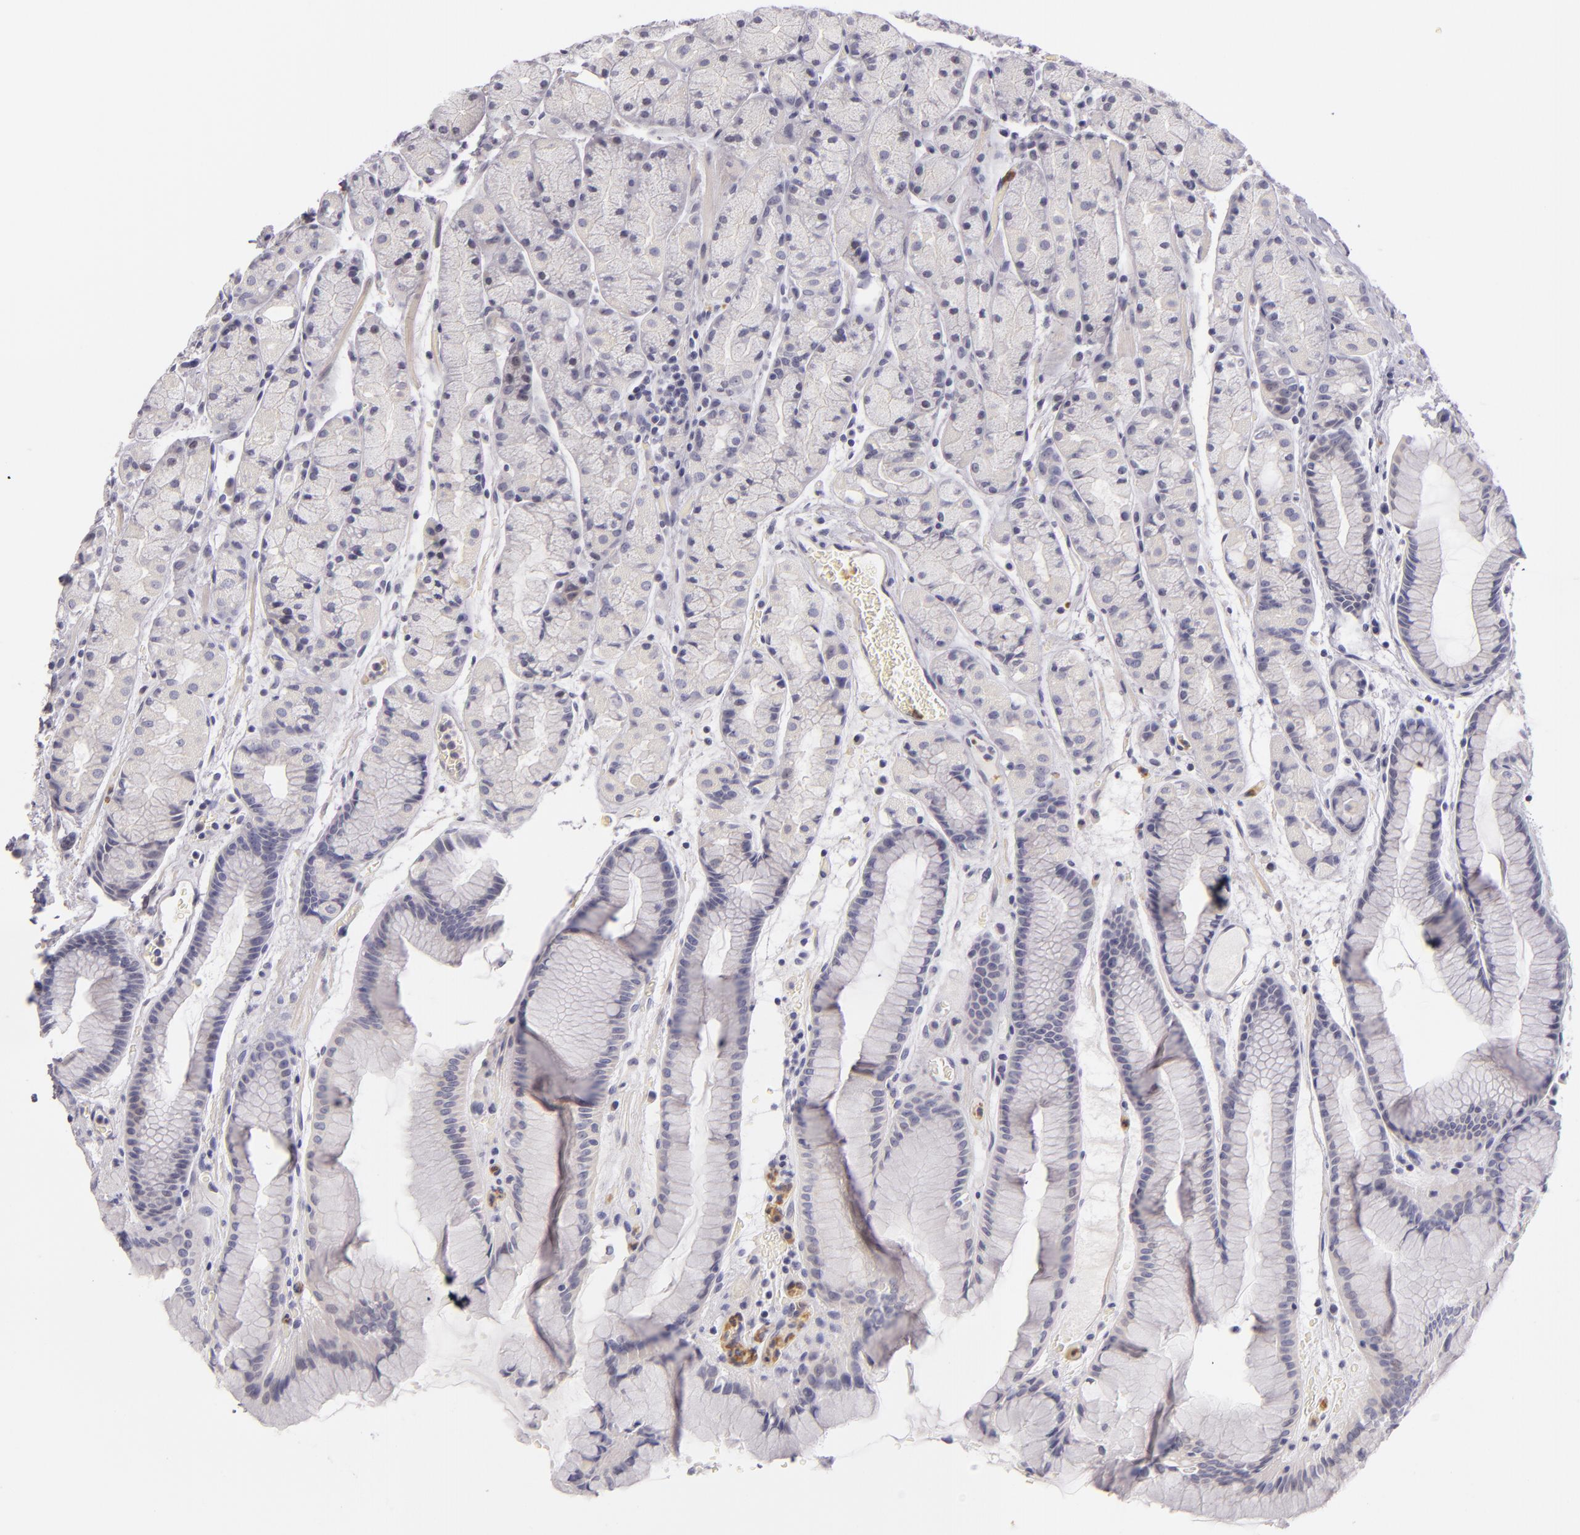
{"staining": {"intensity": "negative", "quantity": "none", "location": "none"}, "tissue": "stomach", "cell_type": "Glandular cells", "image_type": "normal", "snomed": [{"axis": "morphology", "description": "Normal tissue, NOS"}, {"axis": "topography", "description": "Stomach, upper"}], "caption": "IHC image of normal stomach: stomach stained with DAB (3,3'-diaminobenzidine) shows no significant protein positivity in glandular cells.", "gene": "FAM181A", "patient": {"sex": "male", "age": 72}}